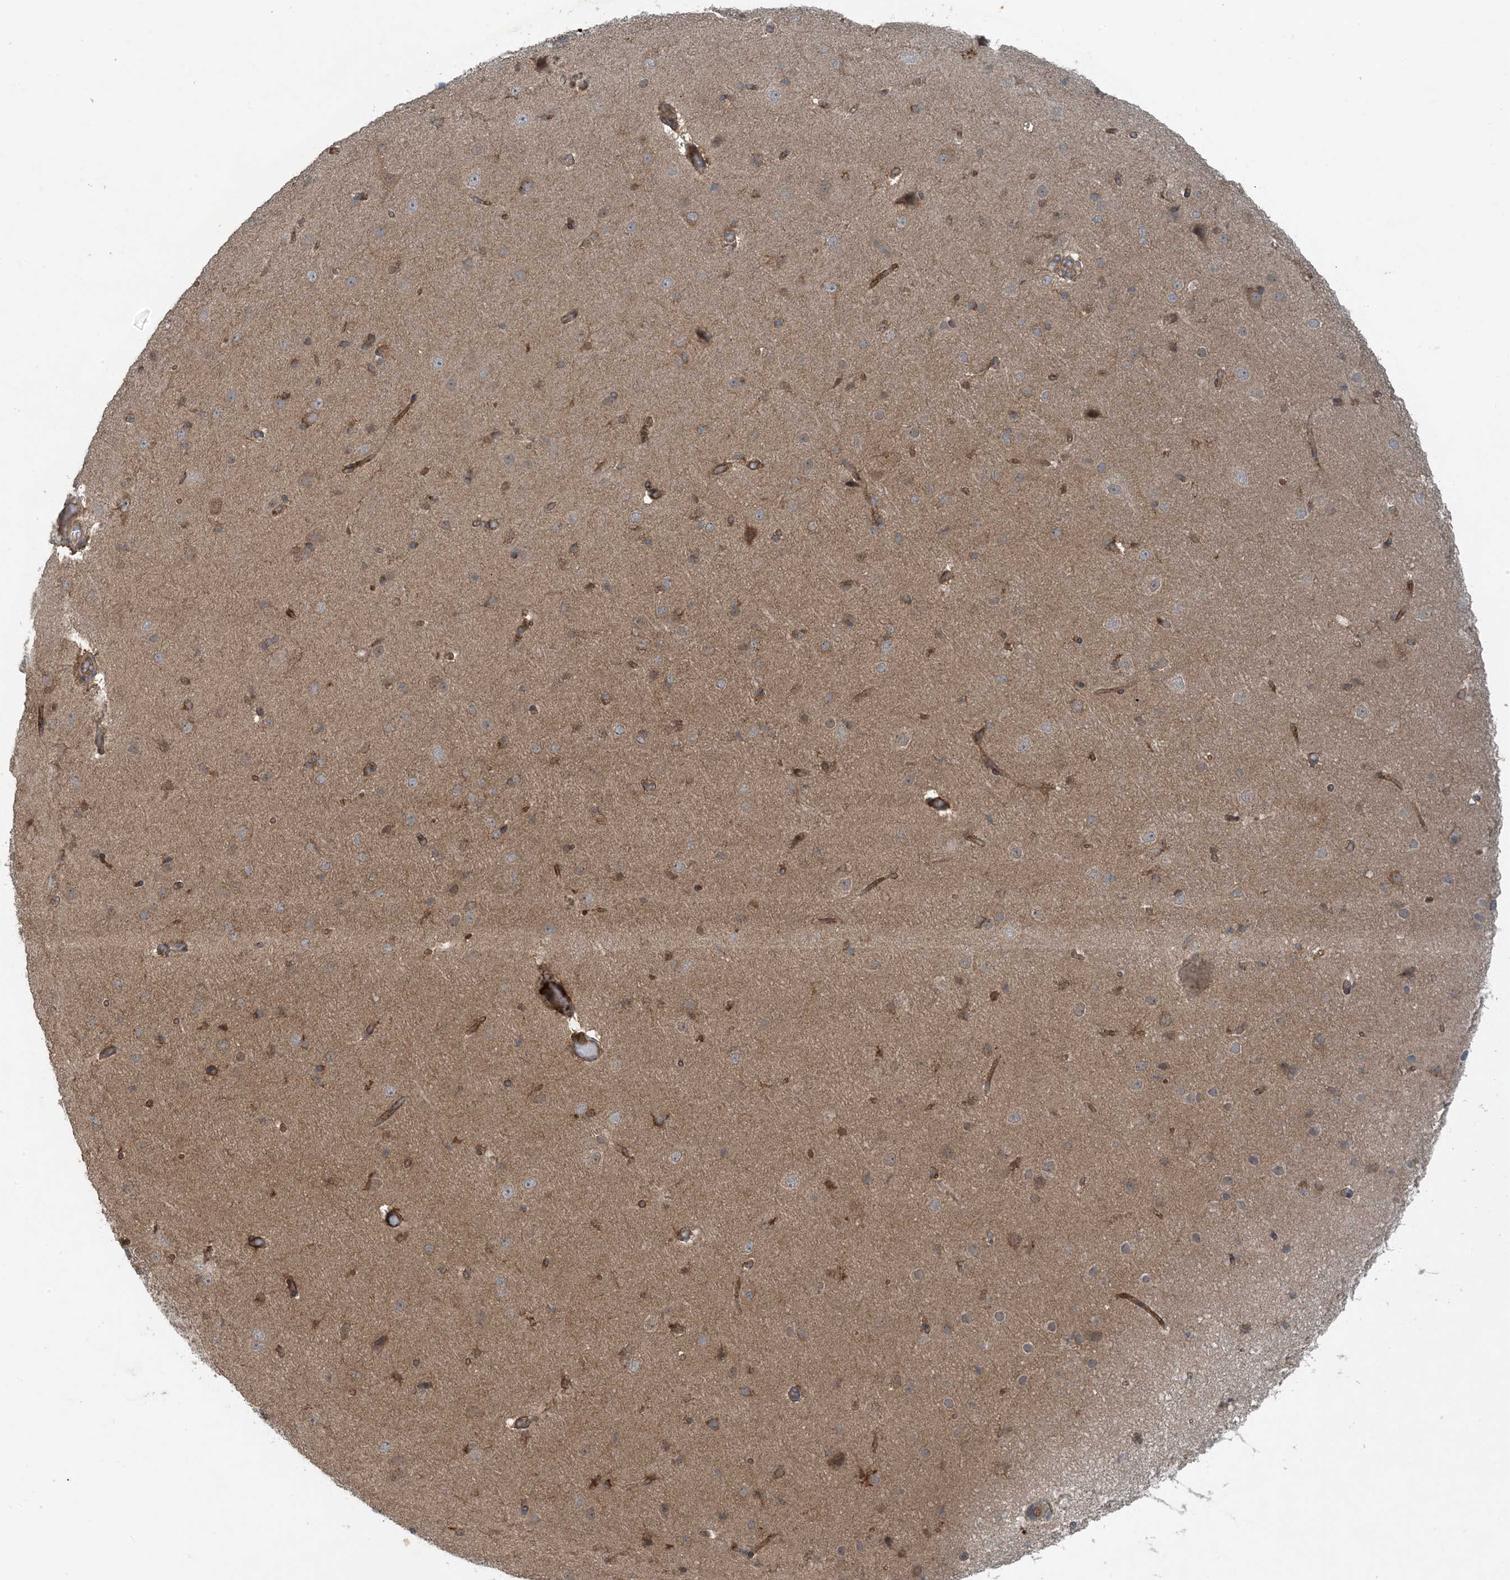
{"staining": {"intensity": "moderate", "quantity": ">75%", "location": "cytoplasmic/membranous"}, "tissue": "cerebral cortex", "cell_type": "Endothelial cells", "image_type": "normal", "snomed": [{"axis": "morphology", "description": "Normal tissue, NOS"}, {"axis": "topography", "description": "Cerebral cortex"}], "caption": "Protein staining of benign cerebral cortex shows moderate cytoplasmic/membranous positivity in about >75% of endothelial cells.", "gene": "STAM2", "patient": {"sex": "male", "age": 34}}